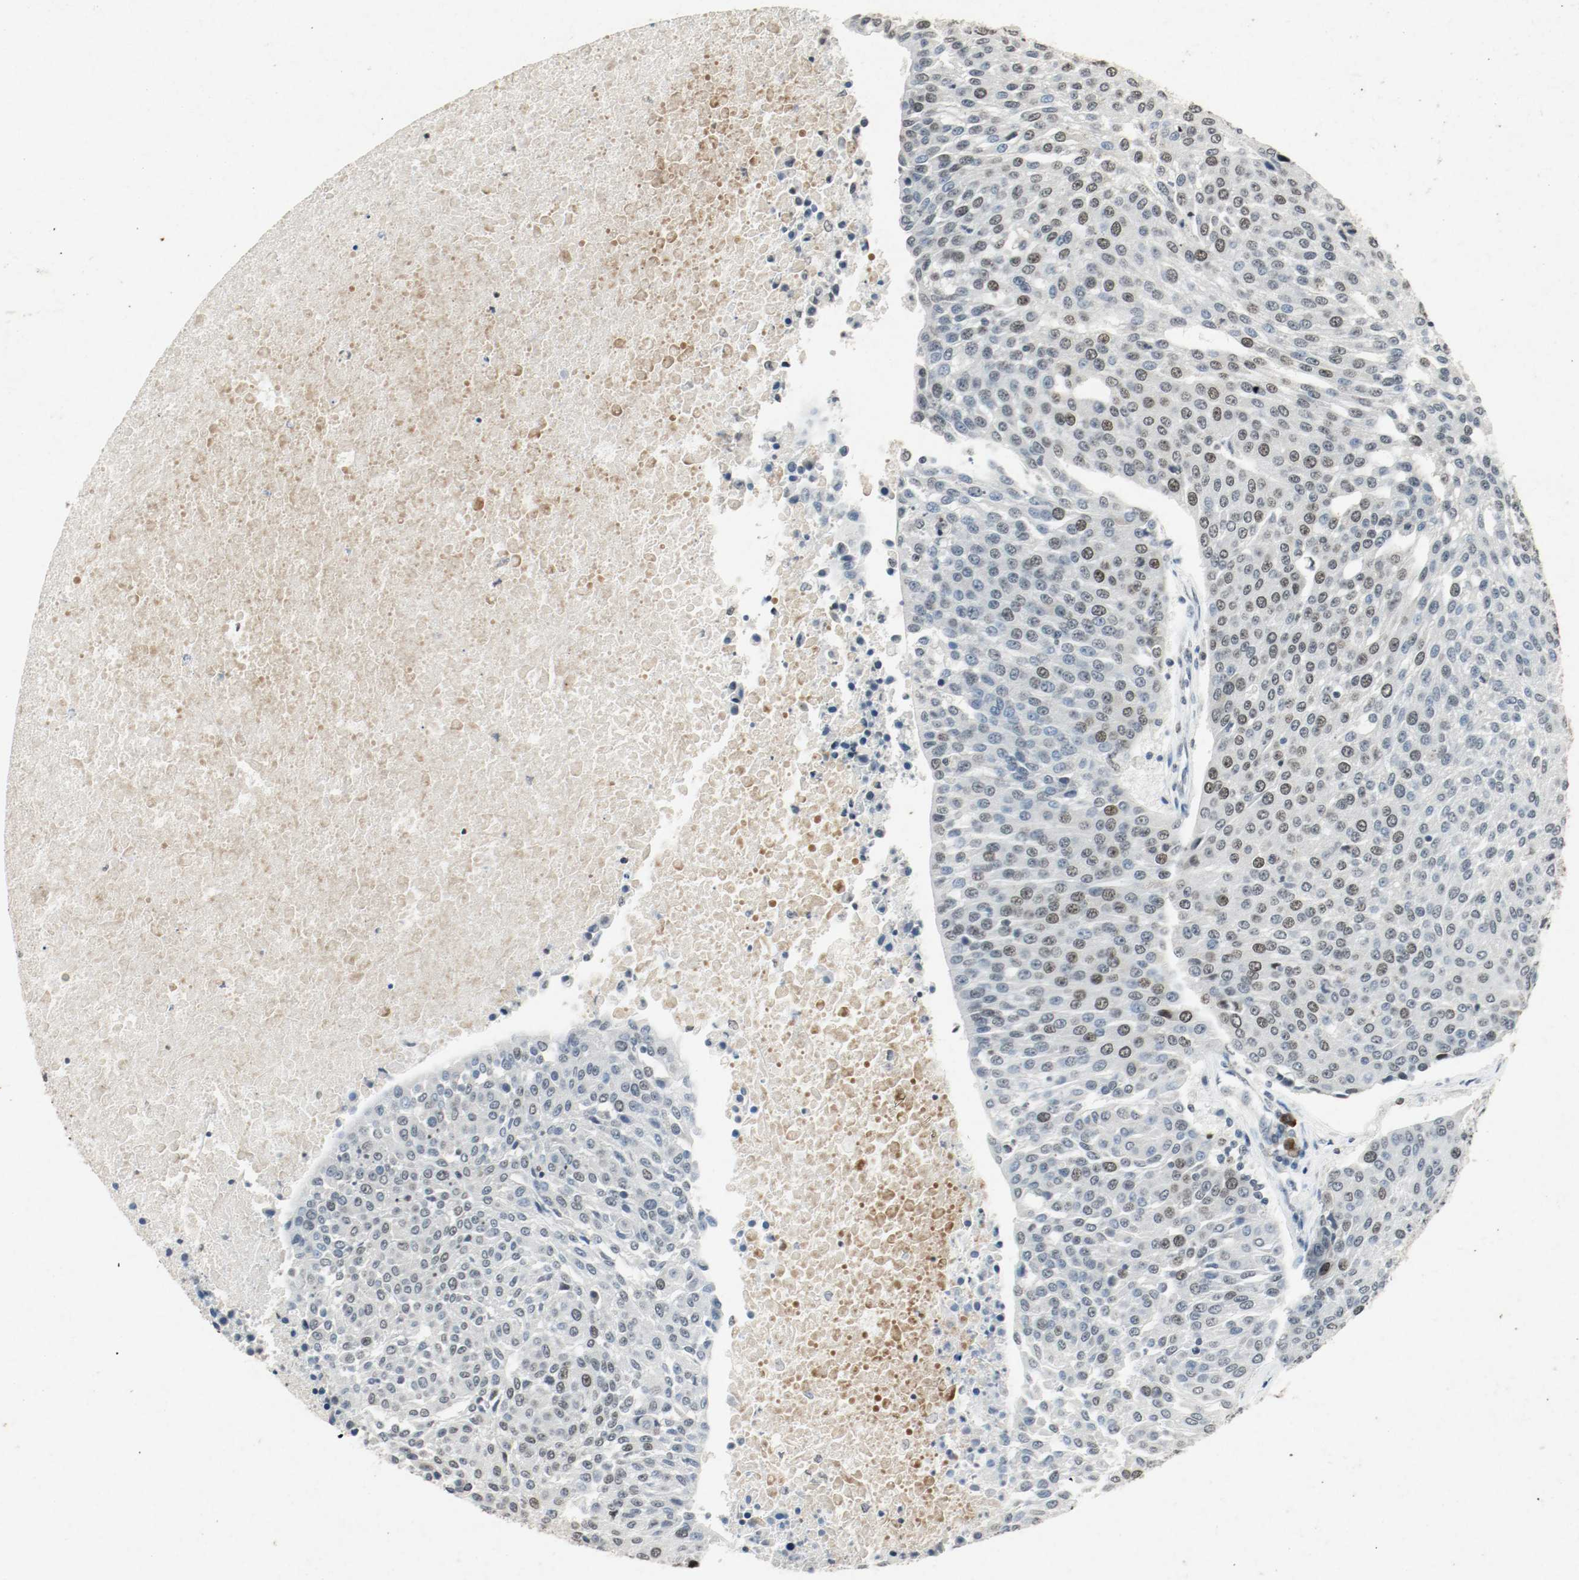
{"staining": {"intensity": "moderate", "quantity": "25%-75%", "location": "nuclear"}, "tissue": "urothelial cancer", "cell_type": "Tumor cells", "image_type": "cancer", "snomed": [{"axis": "morphology", "description": "Urothelial carcinoma, High grade"}, {"axis": "topography", "description": "Urinary bladder"}], "caption": "IHC histopathology image of neoplastic tissue: urothelial cancer stained using immunohistochemistry (IHC) reveals medium levels of moderate protein expression localized specifically in the nuclear of tumor cells, appearing as a nuclear brown color.", "gene": "DNMT1", "patient": {"sex": "female", "age": 85}}